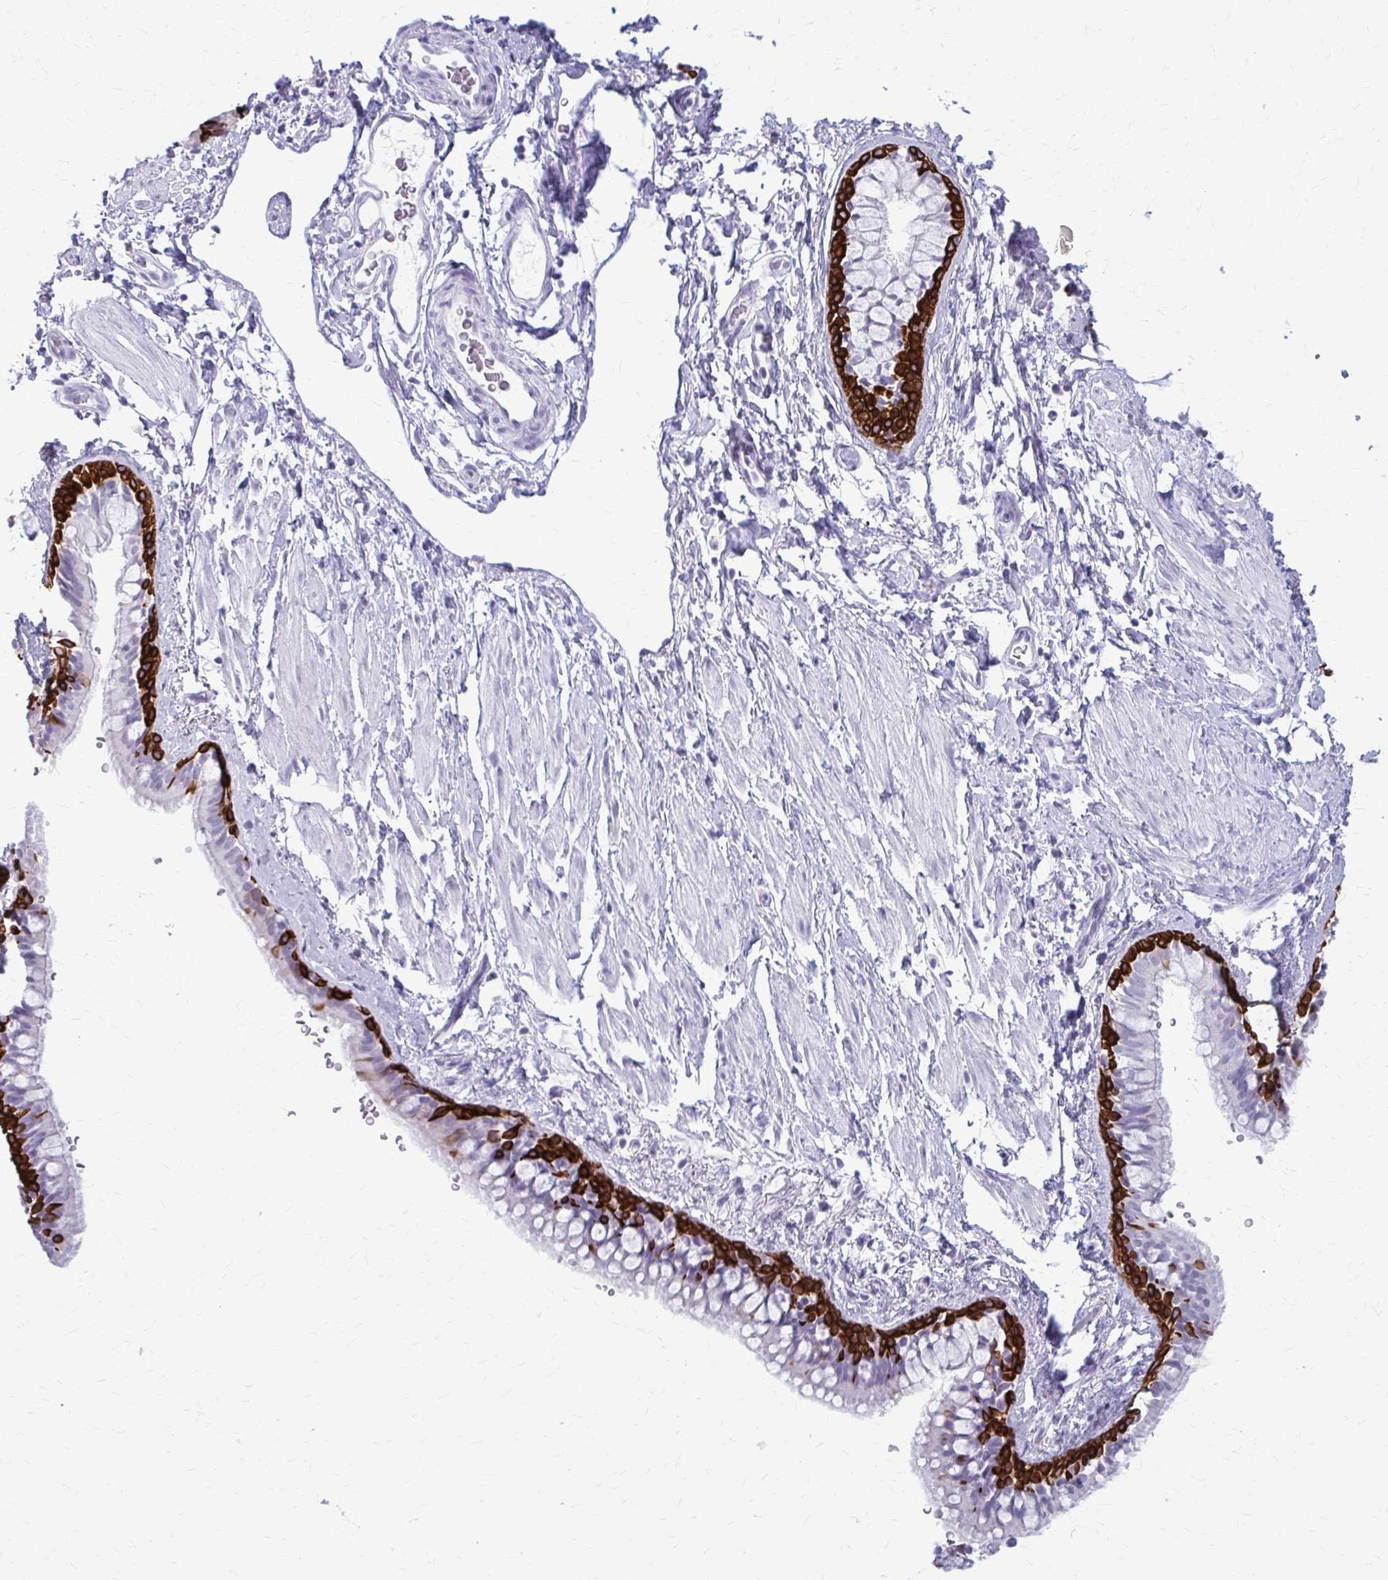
{"staining": {"intensity": "strong", "quantity": "25%-75%", "location": "cytoplasmic/membranous"}, "tissue": "bronchus", "cell_type": "Respiratory epithelial cells", "image_type": "normal", "snomed": [{"axis": "morphology", "description": "Normal tissue, NOS"}, {"axis": "topography", "description": "Lymph node"}, {"axis": "topography", "description": "Cartilage tissue"}, {"axis": "topography", "description": "Bronchus"}], "caption": "Bronchus stained for a protein (brown) displays strong cytoplasmic/membranous positive staining in approximately 25%-75% of respiratory epithelial cells.", "gene": "KRT5", "patient": {"sex": "female", "age": 70}}